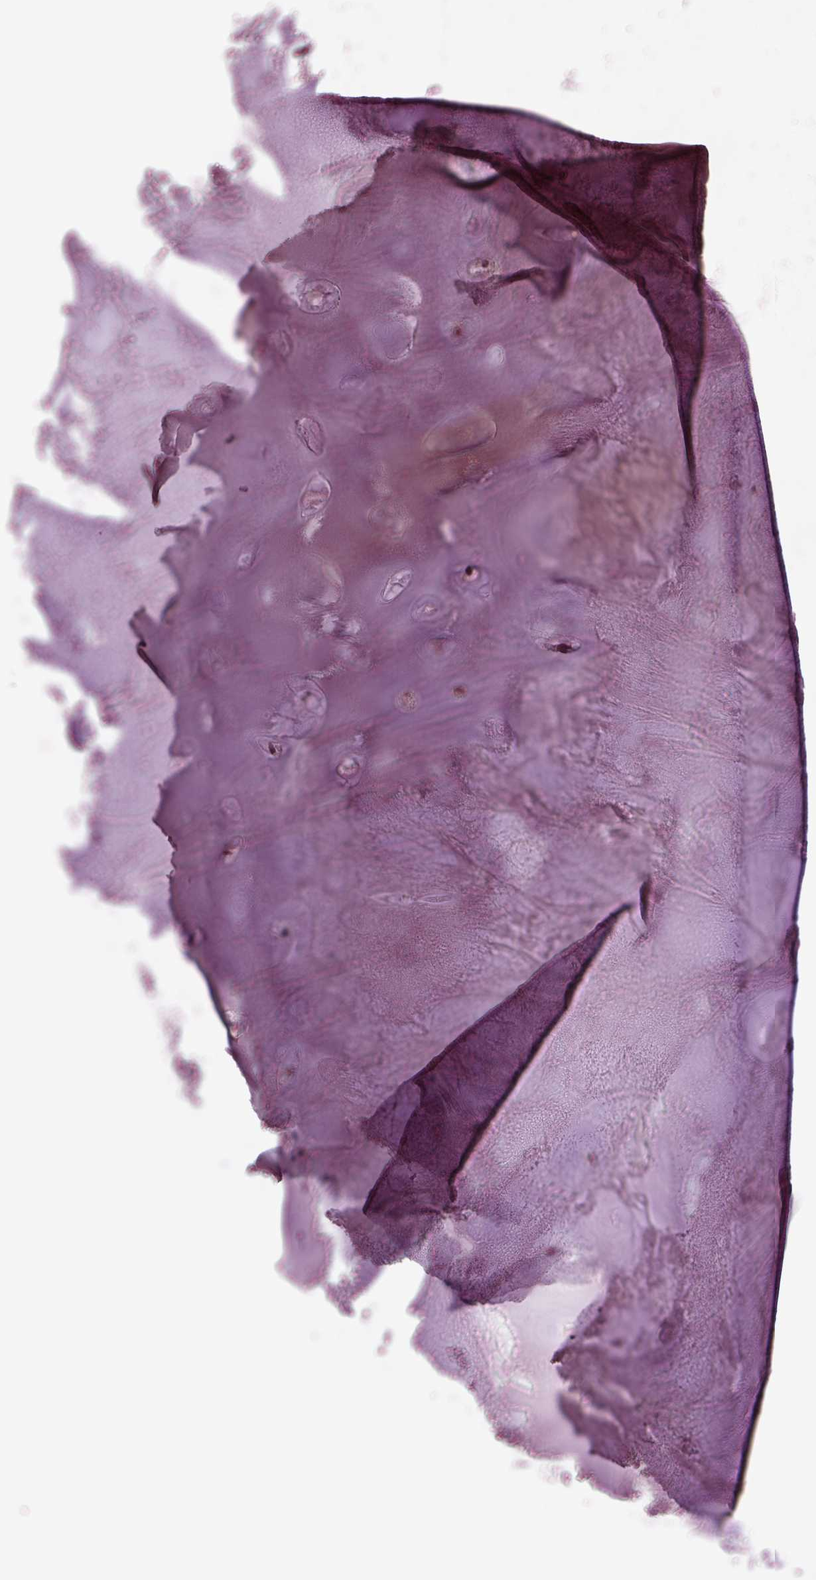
{"staining": {"intensity": "negative", "quantity": "none", "location": "none"}, "tissue": "adipose tissue", "cell_type": "Adipocytes", "image_type": "normal", "snomed": [{"axis": "morphology", "description": "Normal tissue, NOS"}, {"axis": "morphology", "description": "Squamous cell carcinoma, NOS"}, {"axis": "topography", "description": "Cartilage tissue"}, {"axis": "topography", "description": "Lung"}], "caption": "An immunohistochemistry photomicrograph of unremarkable adipose tissue is shown. There is no staining in adipocytes of adipose tissue. Brightfield microscopy of immunohistochemistry stained with DAB (3,3'-diaminobenzidine) (brown) and hematoxylin (blue), captured at high magnification.", "gene": "NAP1L5", "patient": {"sex": "male", "age": 66}}